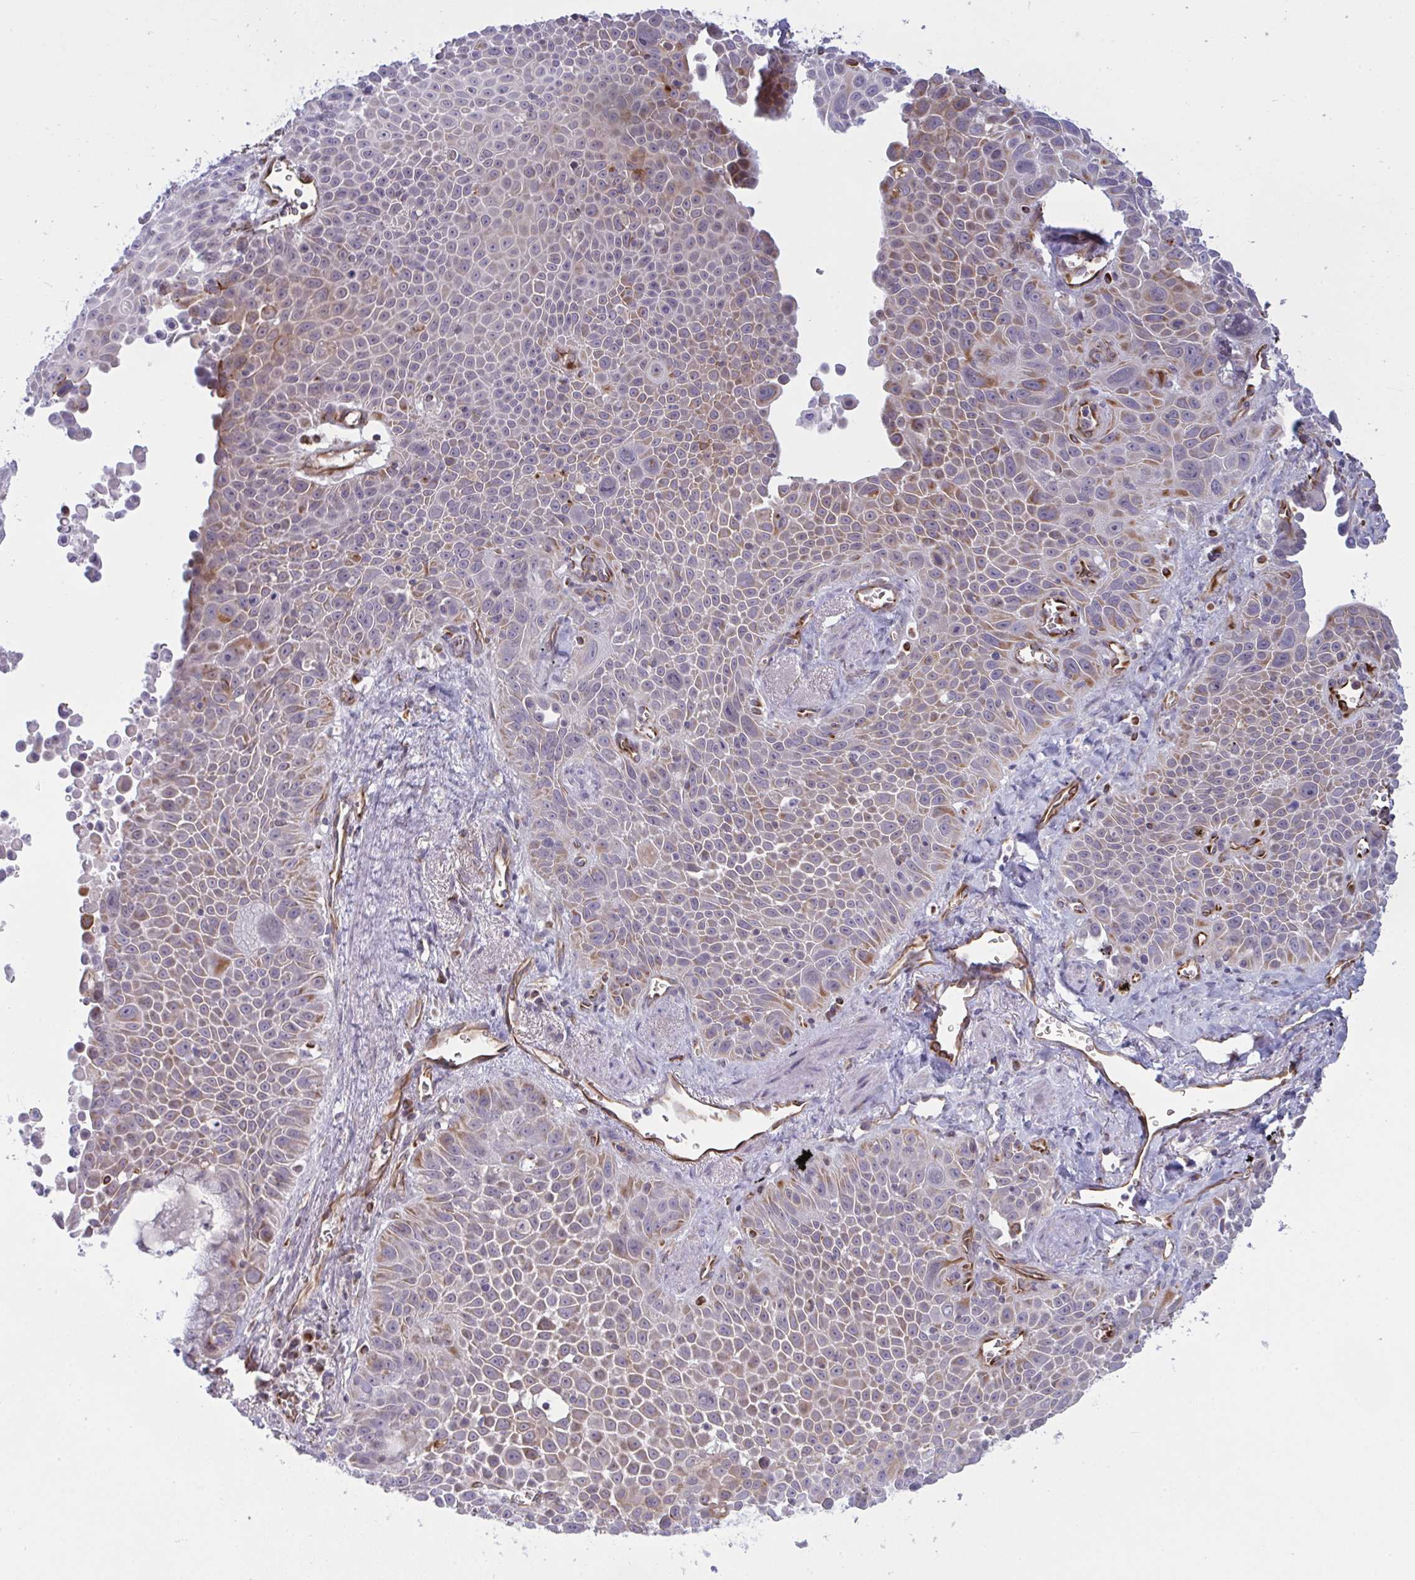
{"staining": {"intensity": "moderate", "quantity": "25%-75%", "location": "cytoplasmic/membranous"}, "tissue": "lung cancer", "cell_type": "Tumor cells", "image_type": "cancer", "snomed": [{"axis": "morphology", "description": "Squamous cell carcinoma, NOS"}, {"axis": "morphology", "description": "Squamous cell carcinoma, metastatic, NOS"}, {"axis": "topography", "description": "Lymph node"}, {"axis": "topography", "description": "Lung"}], "caption": "Lung cancer (metastatic squamous cell carcinoma) stained for a protein (brown) displays moderate cytoplasmic/membranous positive positivity in approximately 25%-75% of tumor cells.", "gene": "DCBLD1", "patient": {"sex": "female", "age": 62}}